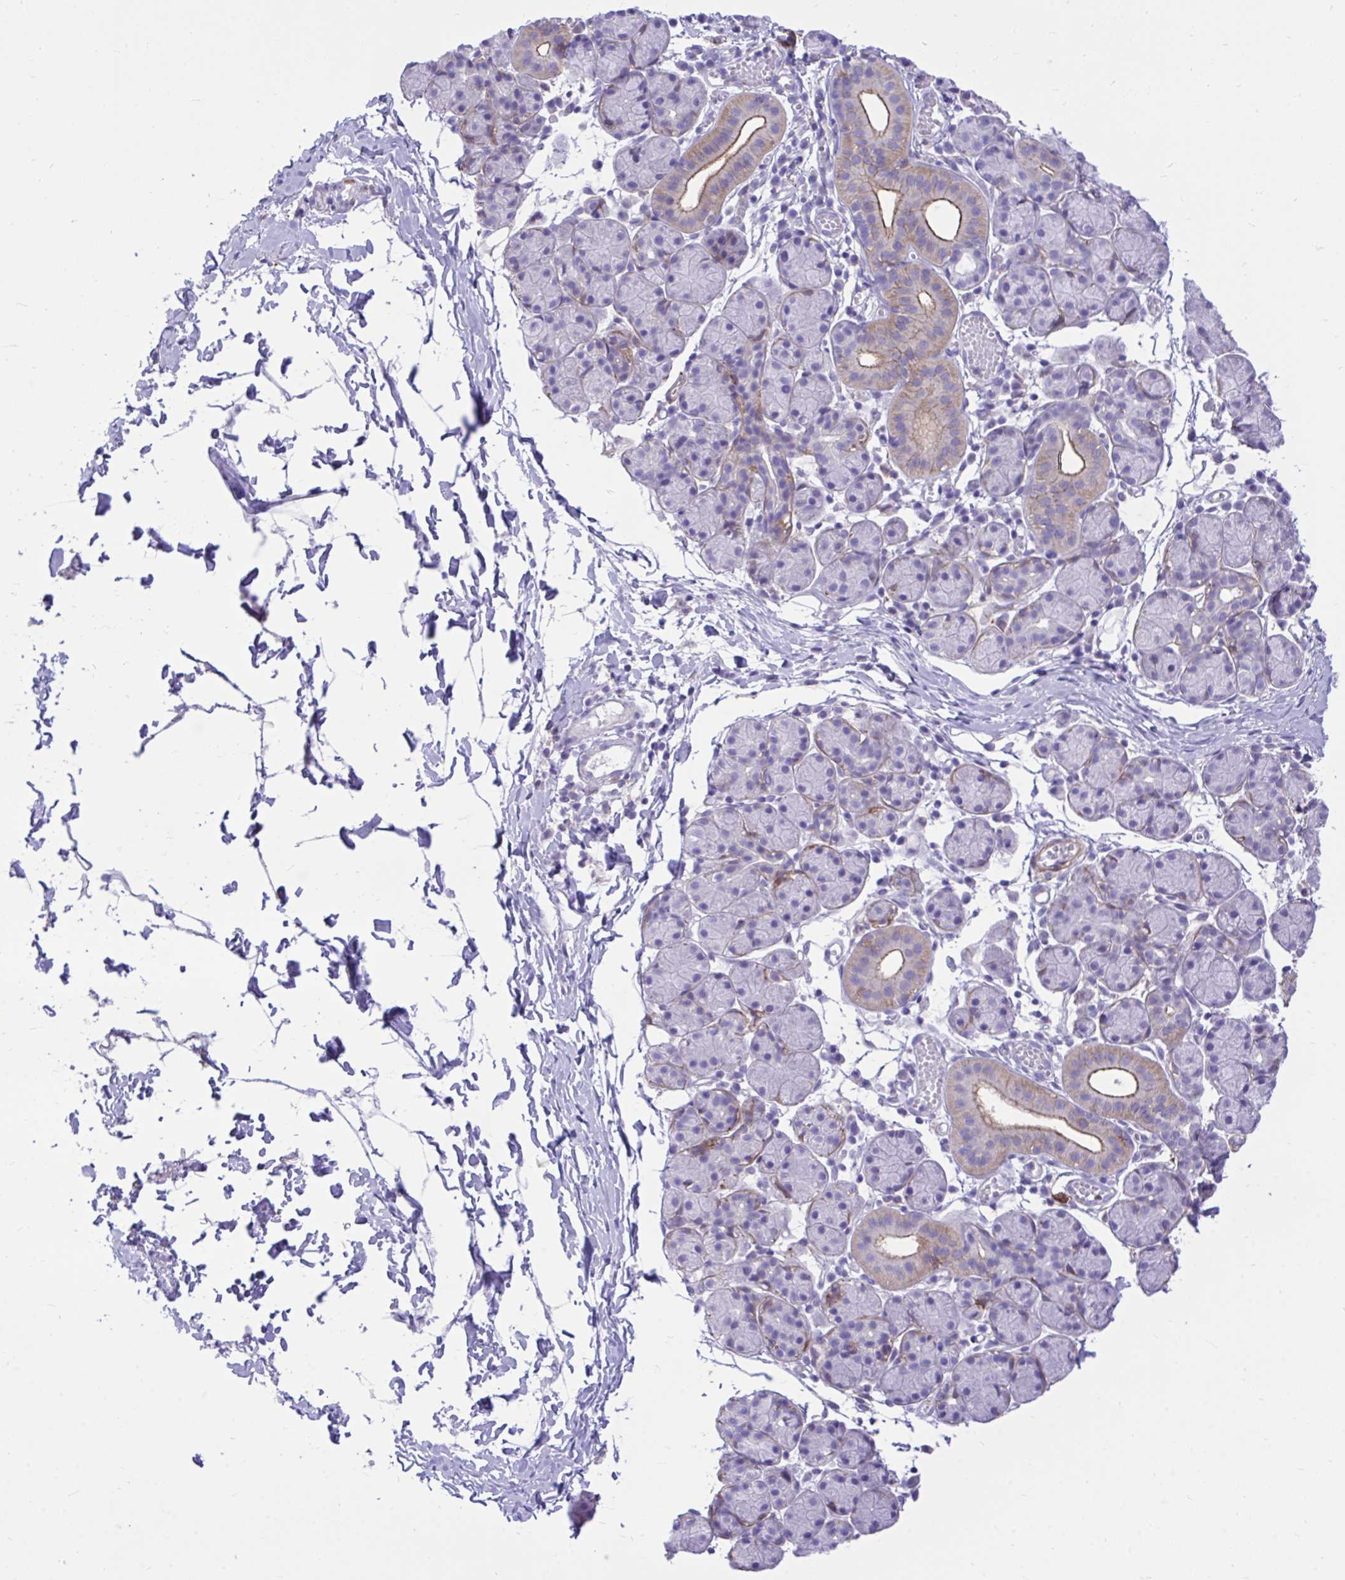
{"staining": {"intensity": "moderate", "quantity": "<25%", "location": "cytoplasmic/membranous"}, "tissue": "salivary gland", "cell_type": "Glandular cells", "image_type": "normal", "snomed": [{"axis": "morphology", "description": "Normal tissue, NOS"}, {"axis": "morphology", "description": "Inflammation, NOS"}, {"axis": "topography", "description": "Lymph node"}, {"axis": "topography", "description": "Salivary gland"}], "caption": "Salivary gland stained with a brown dye demonstrates moderate cytoplasmic/membranous positive staining in about <25% of glandular cells.", "gene": "TLR7", "patient": {"sex": "male", "age": 3}}